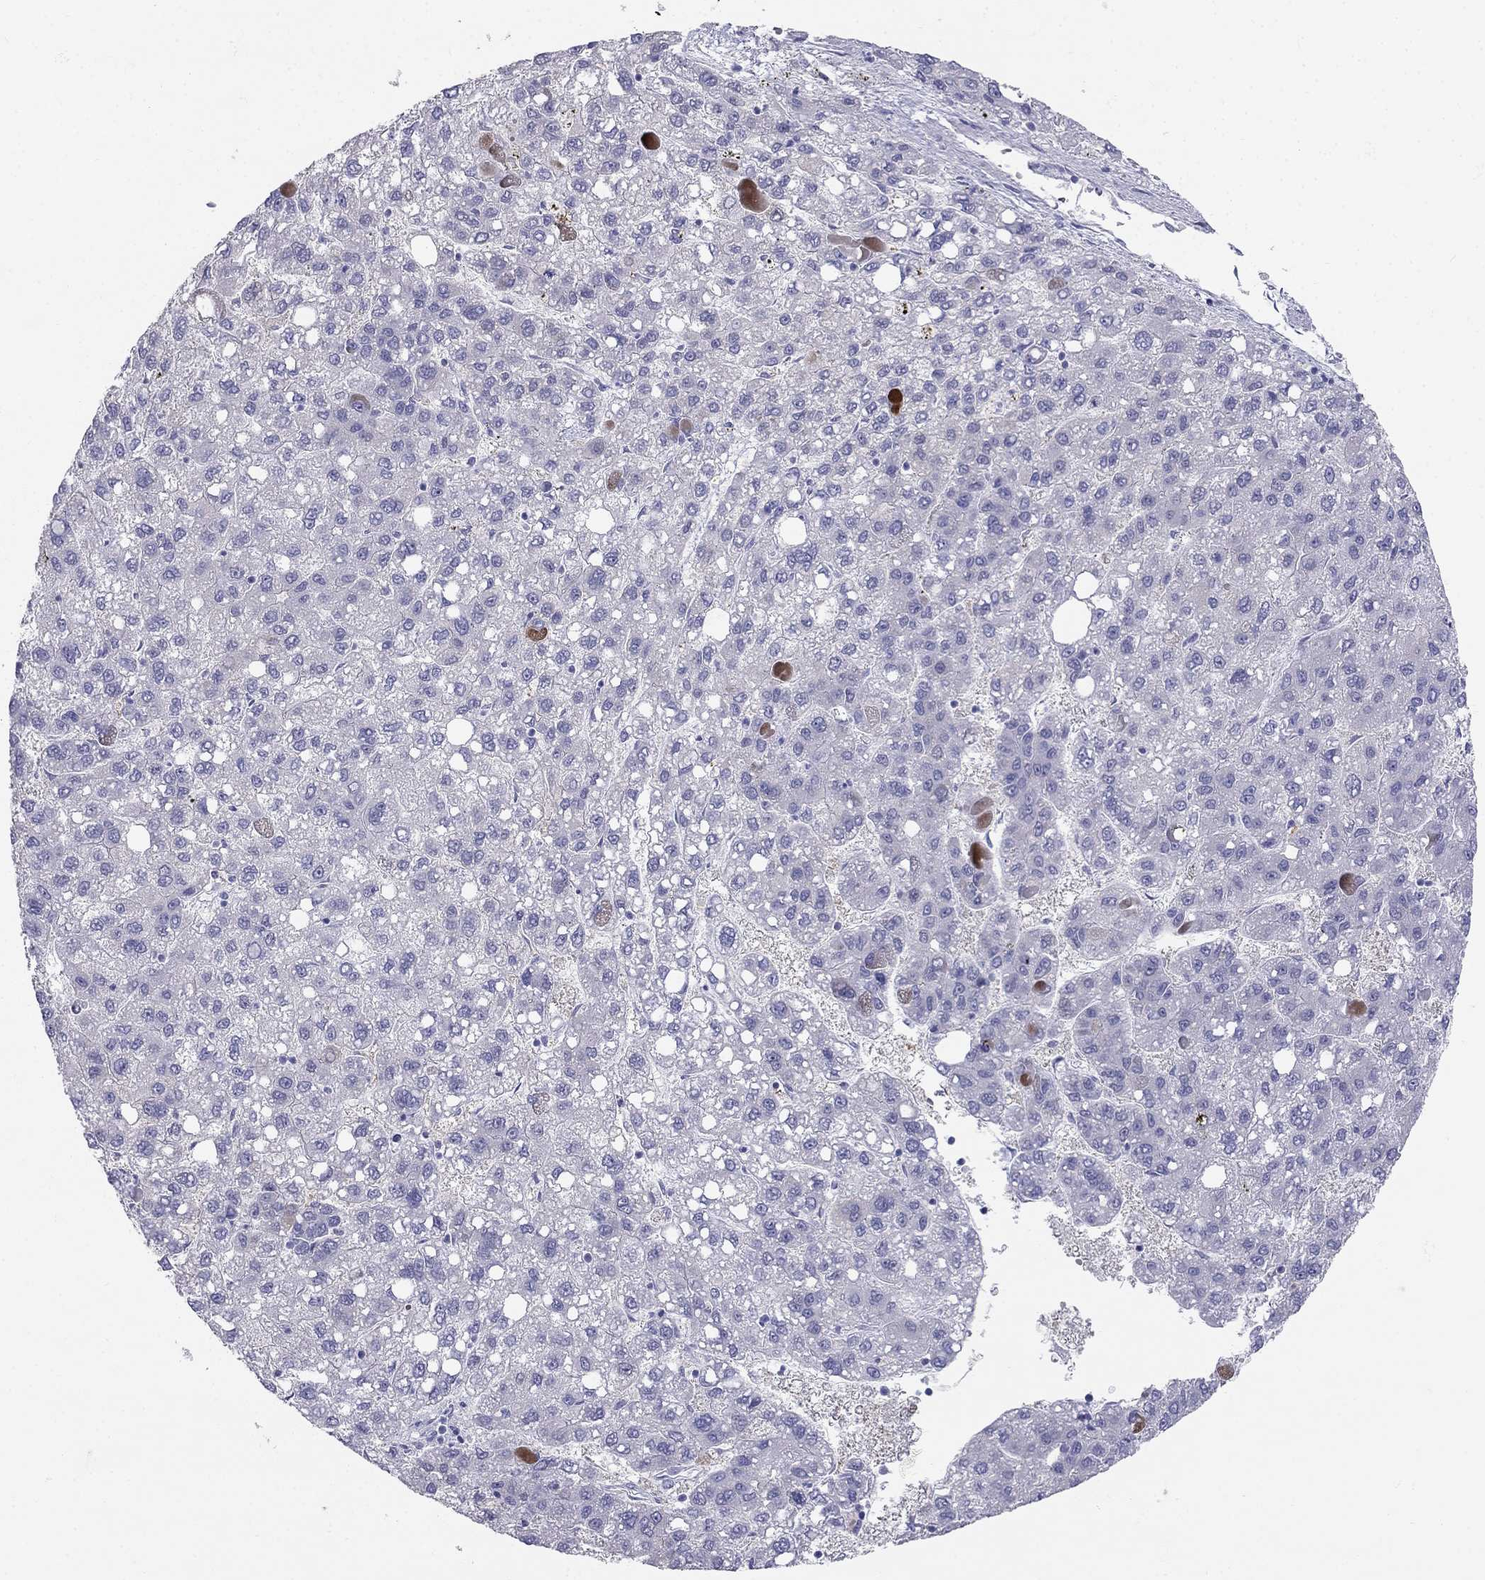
{"staining": {"intensity": "negative", "quantity": "none", "location": "none"}, "tissue": "liver cancer", "cell_type": "Tumor cells", "image_type": "cancer", "snomed": [{"axis": "morphology", "description": "Carcinoma, Hepatocellular, NOS"}, {"axis": "topography", "description": "Liver"}], "caption": "This histopathology image is of hepatocellular carcinoma (liver) stained with IHC to label a protein in brown with the nuclei are counter-stained blue. There is no staining in tumor cells.", "gene": "RFLNA", "patient": {"sex": "female", "age": 82}}